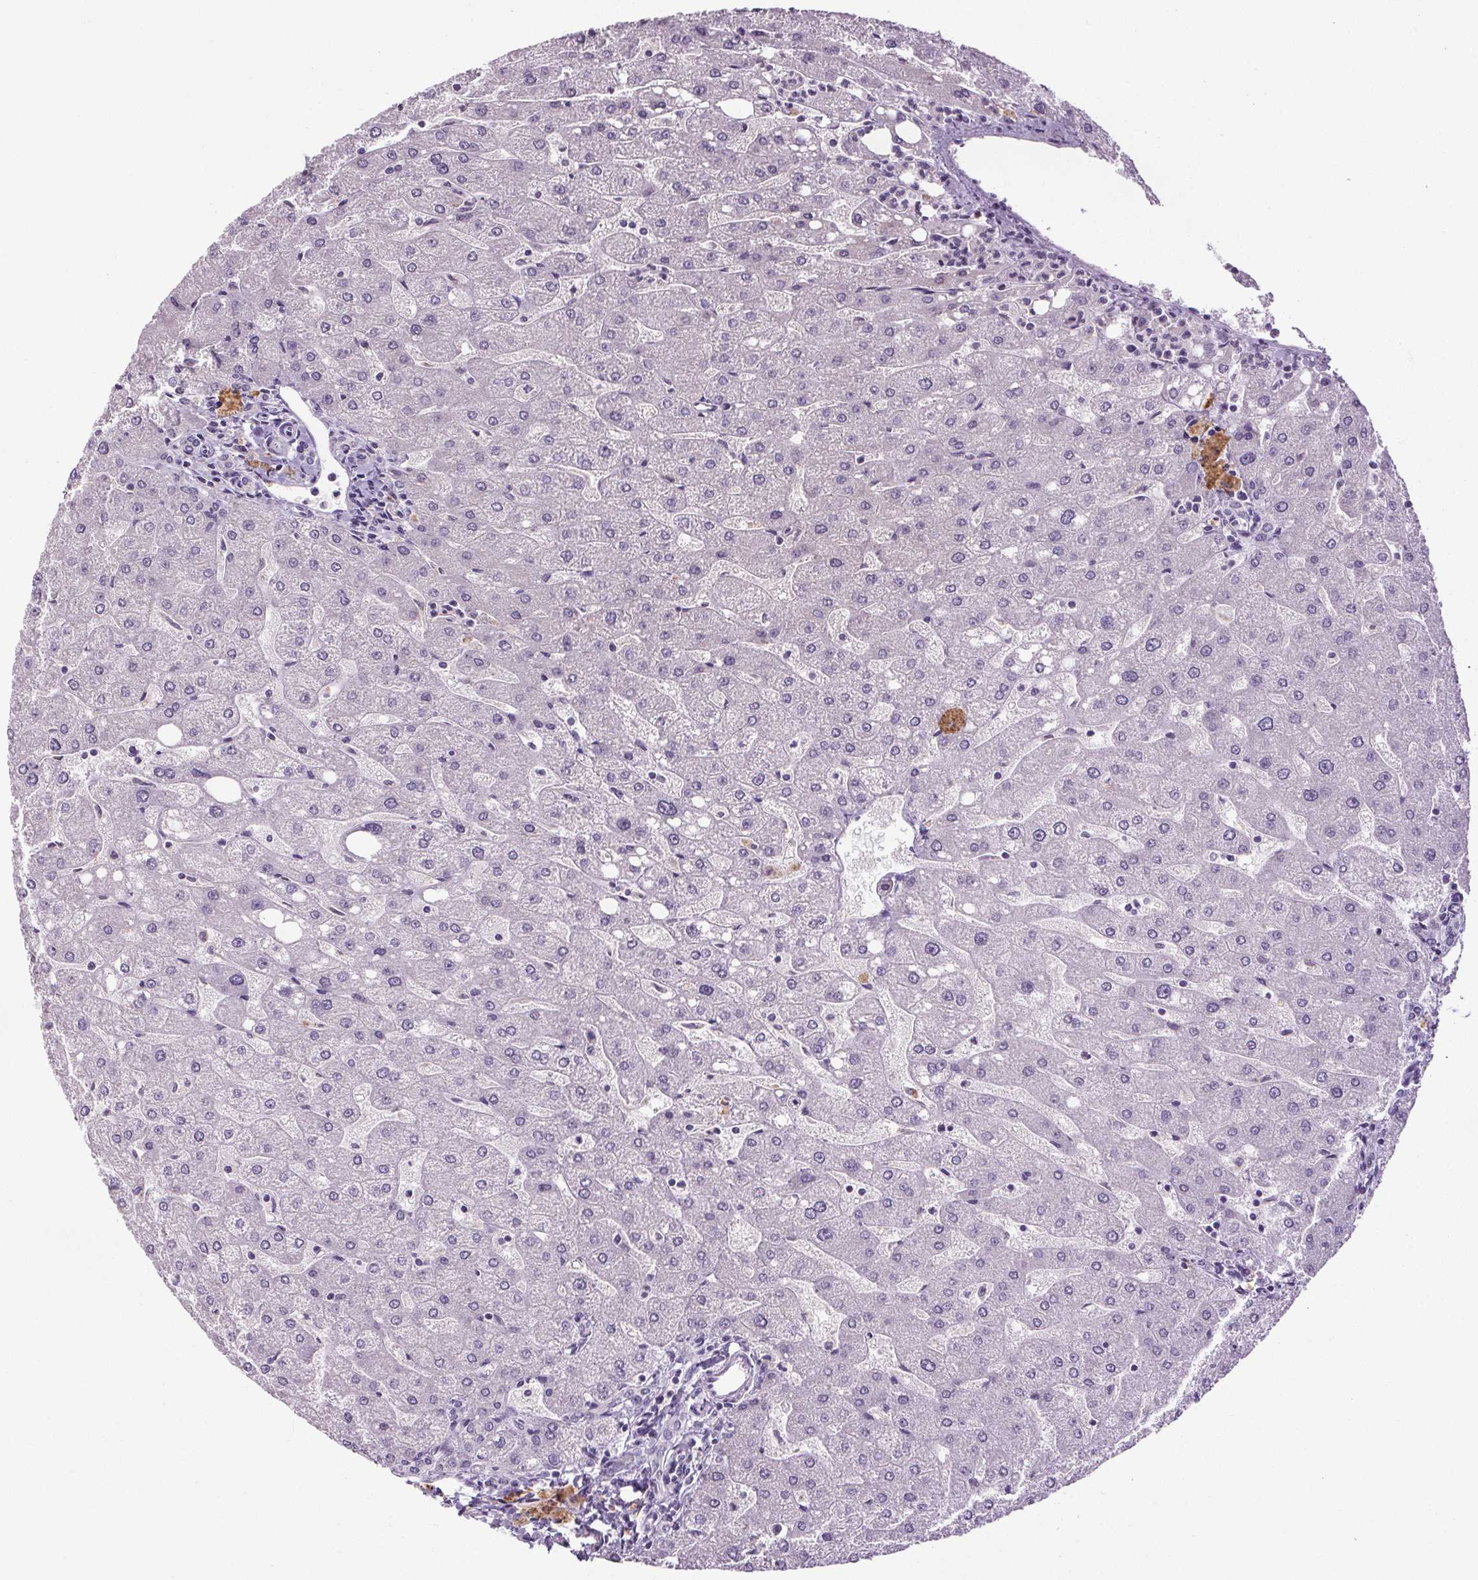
{"staining": {"intensity": "negative", "quantity": "none", "location": "none"}, "tissue": "liver", "cell_type": "Cholangiocytes", "image_type": "normal", "snomed": [{"axis": "morphology", "description": "Normal tissue, NOS"}, {"axis": "topography", "description": "Liver"}], "caption": "IHC histopathology image of unremarkable liver: liver stained with DAB exhibits no significant protein expression in cholangiocytes.", "gene": "SLC2A9", "patient": {"sex": "male", "age": 67}}